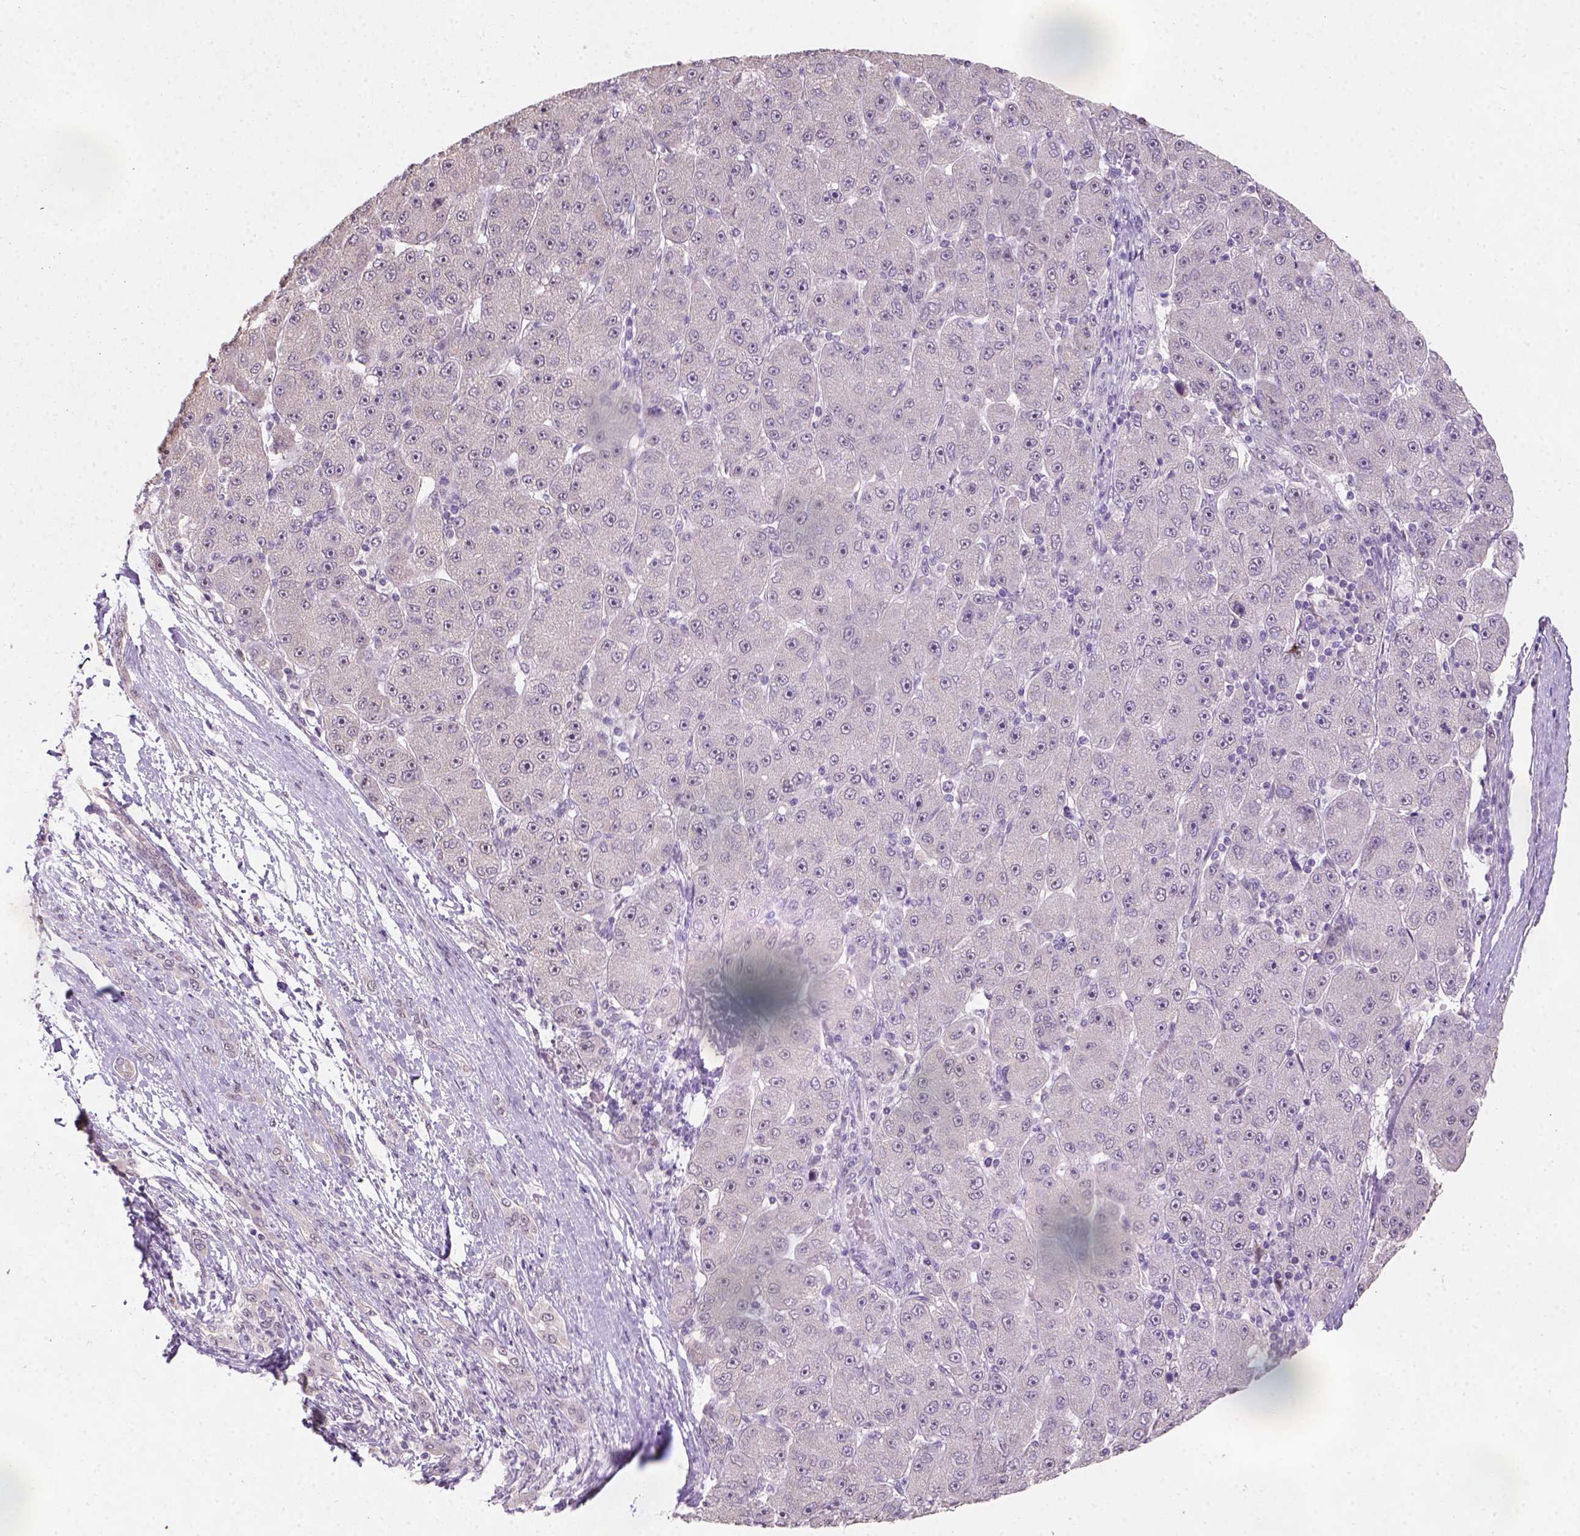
{"staining": {"intensity": "negative", "quantity": "none", "location": "none"}, "tissue": "liver cancer", "cell_type": "Tumor cells", "image_type": "cancer", "snomed": [{"axis": "morphology", "description": "Carcinoma, Hepatocellular, NOS"}, {"axis": "topography", "description": "Liver"}], "caption": "Liver cancer stained for a protein using immunohistochemistry (IHC) displays no staining tumor cells.", "gene": "DDX50", "patient": {"sex": "male", "age": 67}}